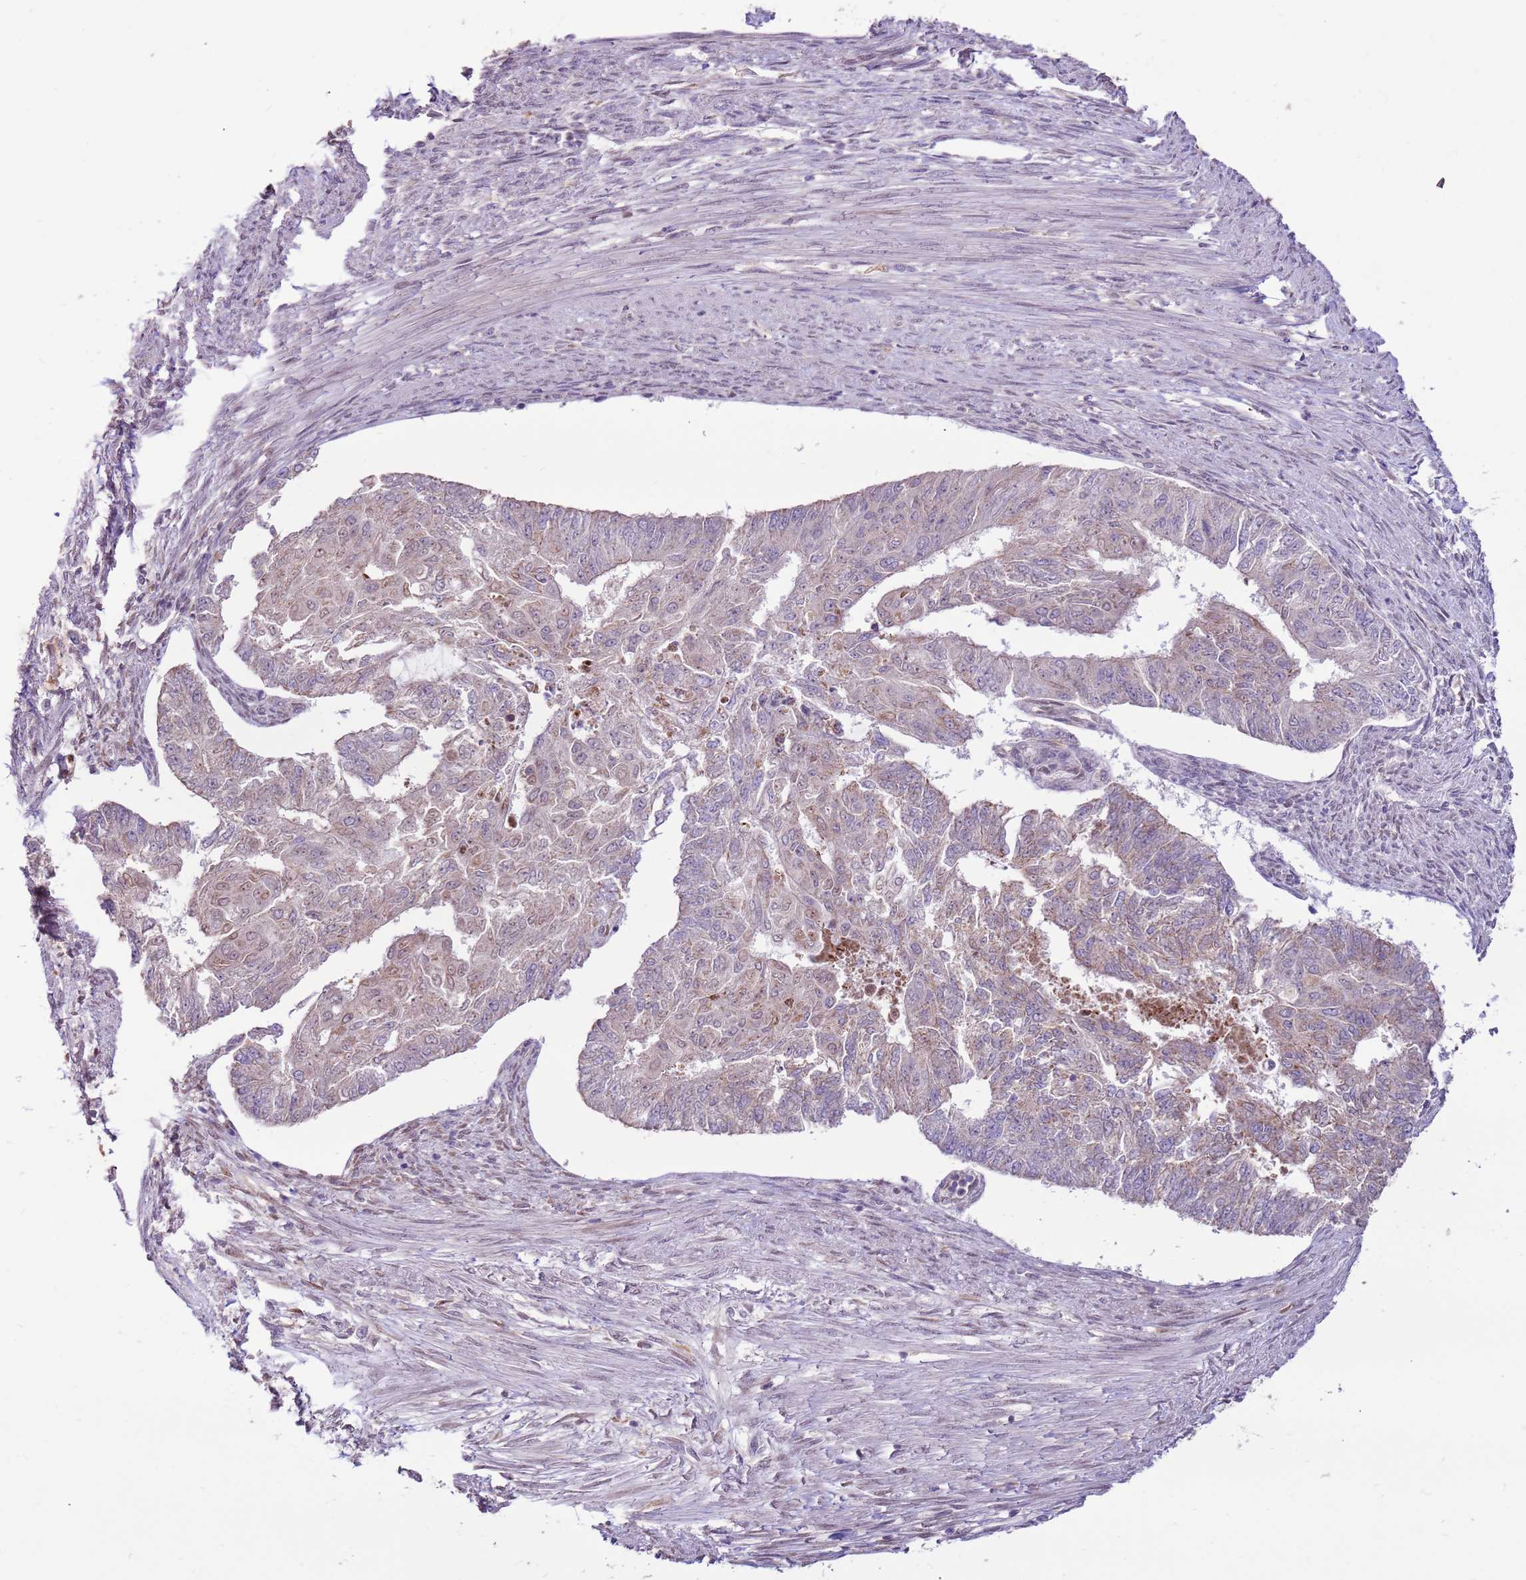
{"staining": {"intensity": "weak", "quantity": "25%-75%", "location": "cytoplasmic/membranous"}, "tissue": "endometrial cancer", "cell_type": "Tumor cells", "image_type": "cancer", "snomed": [{"axis": "morphology", "description": "Adenocarcinoma, NOS"}, {"axis": "topography", "description": "Endometrium"}], "caption": "Endometrial cancer (adenocarcinoma) stained with a brown dye shows weak cytoplasmic/membranous positive staining in about 25%-75% of tumor cells.", "gene": "LGI4", "patient": {"sex": "female", "age": 32}}